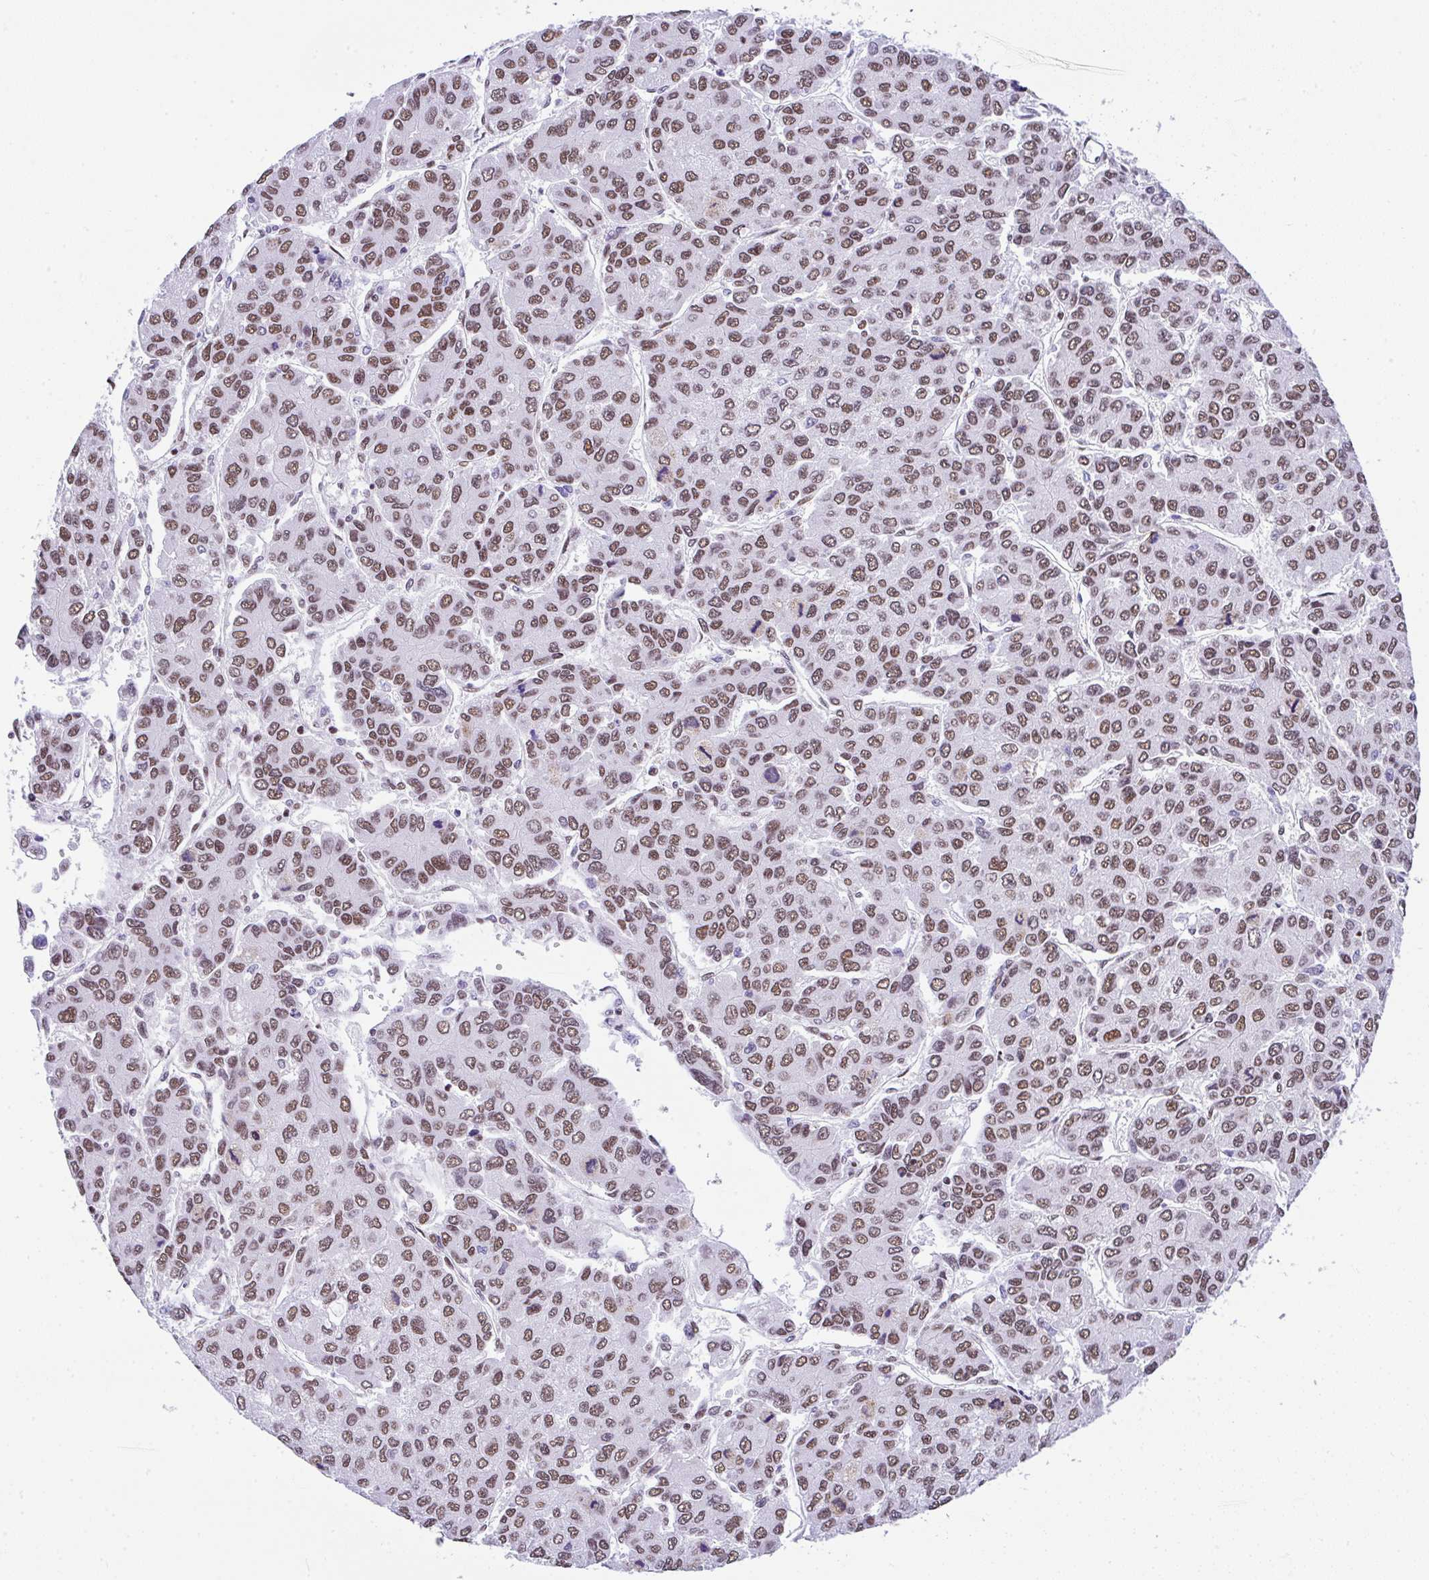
{"staining": {"intensity": "moderate", "quantity": ">75%", "location": "nuclear"}, "tissue": "liver cancer", "cell_type": "Tumor cells", "image_type": "cancer", "snomed": [{"axis": "morphology", "description": "Carcinoma, Hepatocellular, NOS"}, {"axis": "topography", "description": "Liver"}], "caption": "Immunohistochemical staining of human hepatocellular carcinoma (liver) displays moderate nuclear protein positivity in approximately >75% of tumor cells.", "gene": "DDX52", "patient": {"sex": "female", "age": 66}}